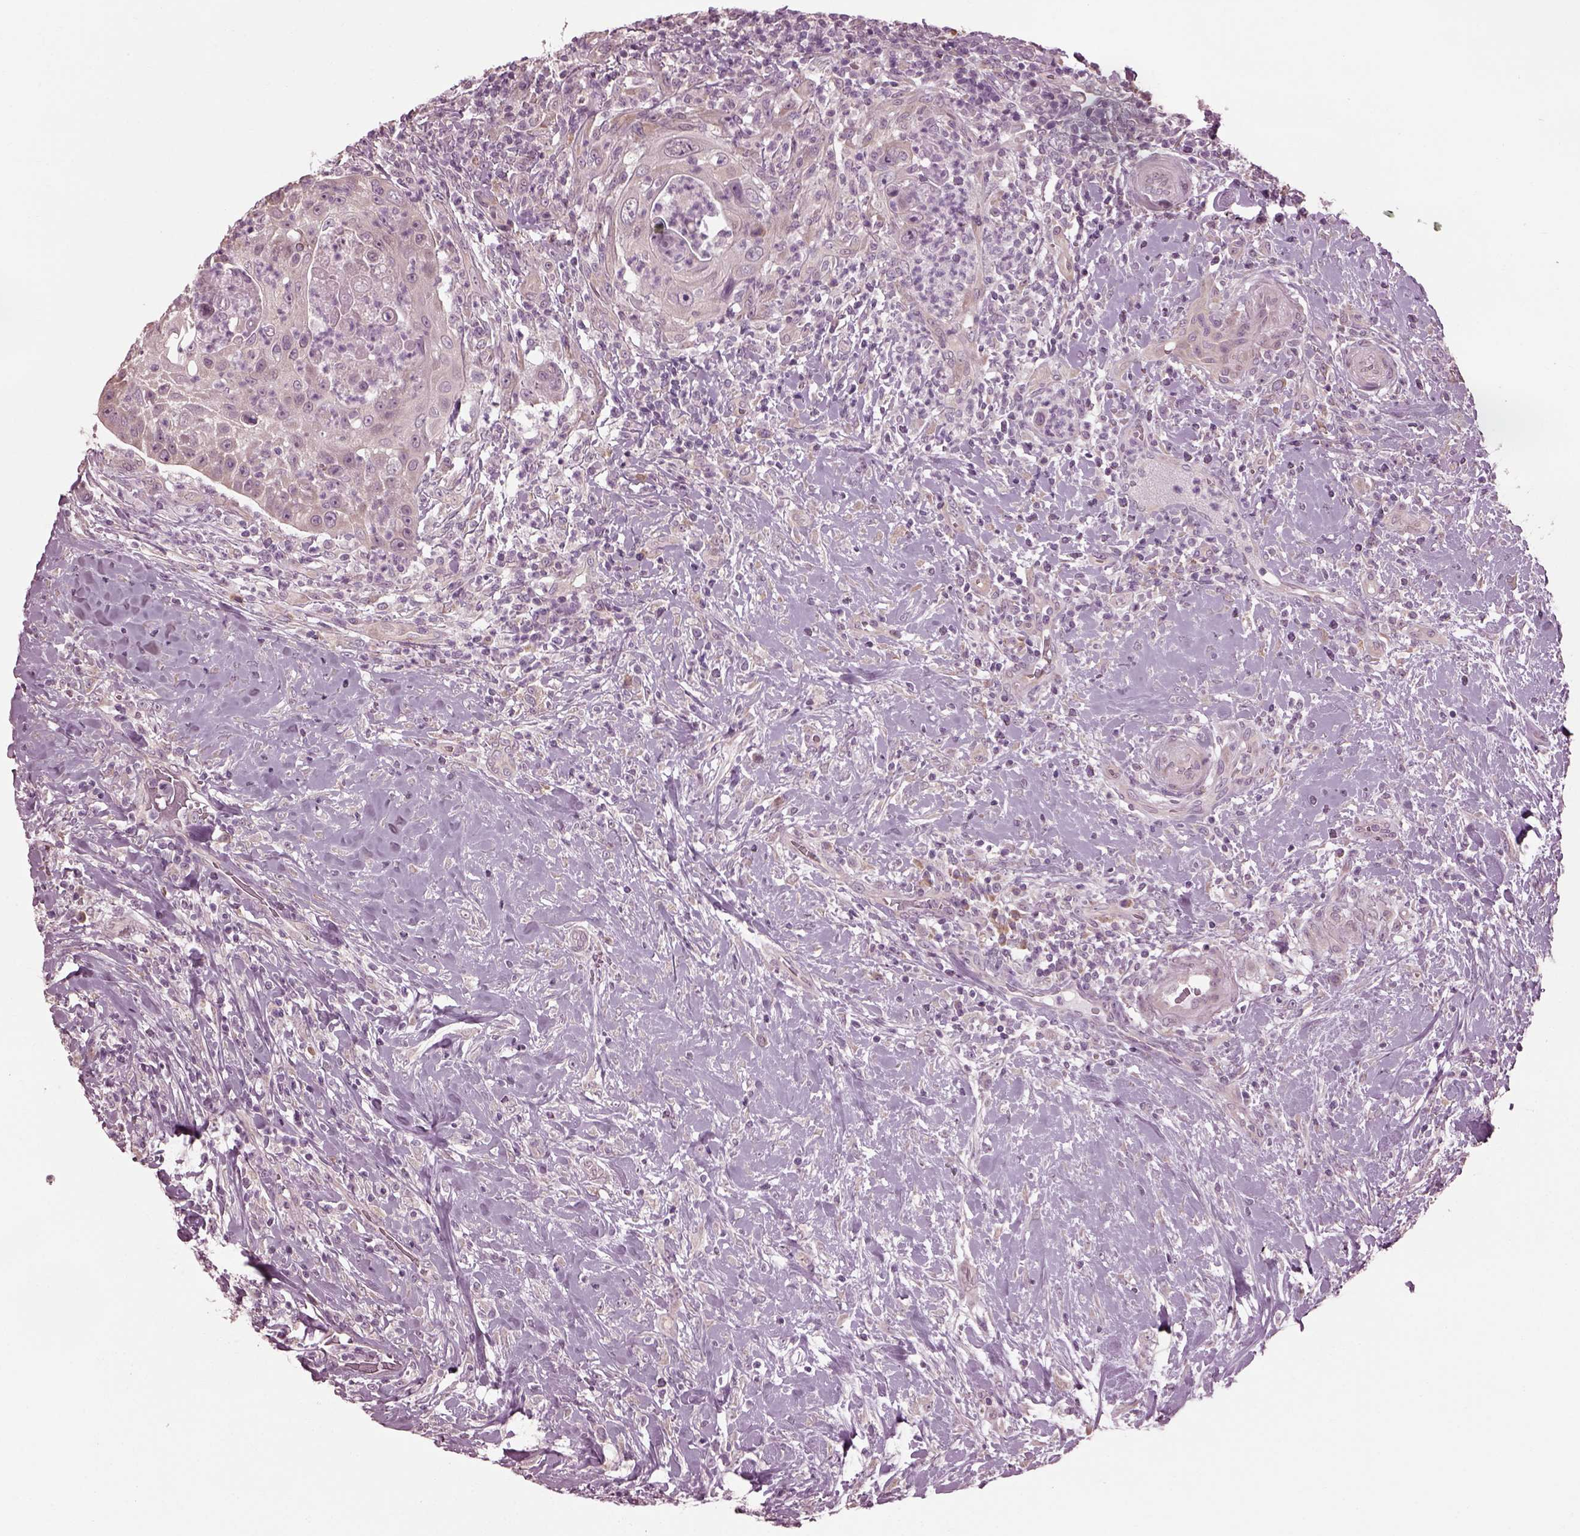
{"staining": {"intensity": "negative", "quantity": "none", "location": "none"}, "tissue": "head and neck cancer", "cell_type": "Tumor cells", "image_type": "cancer", "snomed": [{"axis": "morphology", "description": "Squamous cell carcinoma, NOS"}, {"axis": "topography", "description": "Head-Neck"}], "caption": "Tumor cells are negative for brown protein staining in head and neck squamous cell carcinoma.", "gene": "CABP5", "patient": {"sex": "male", "age": 69}}